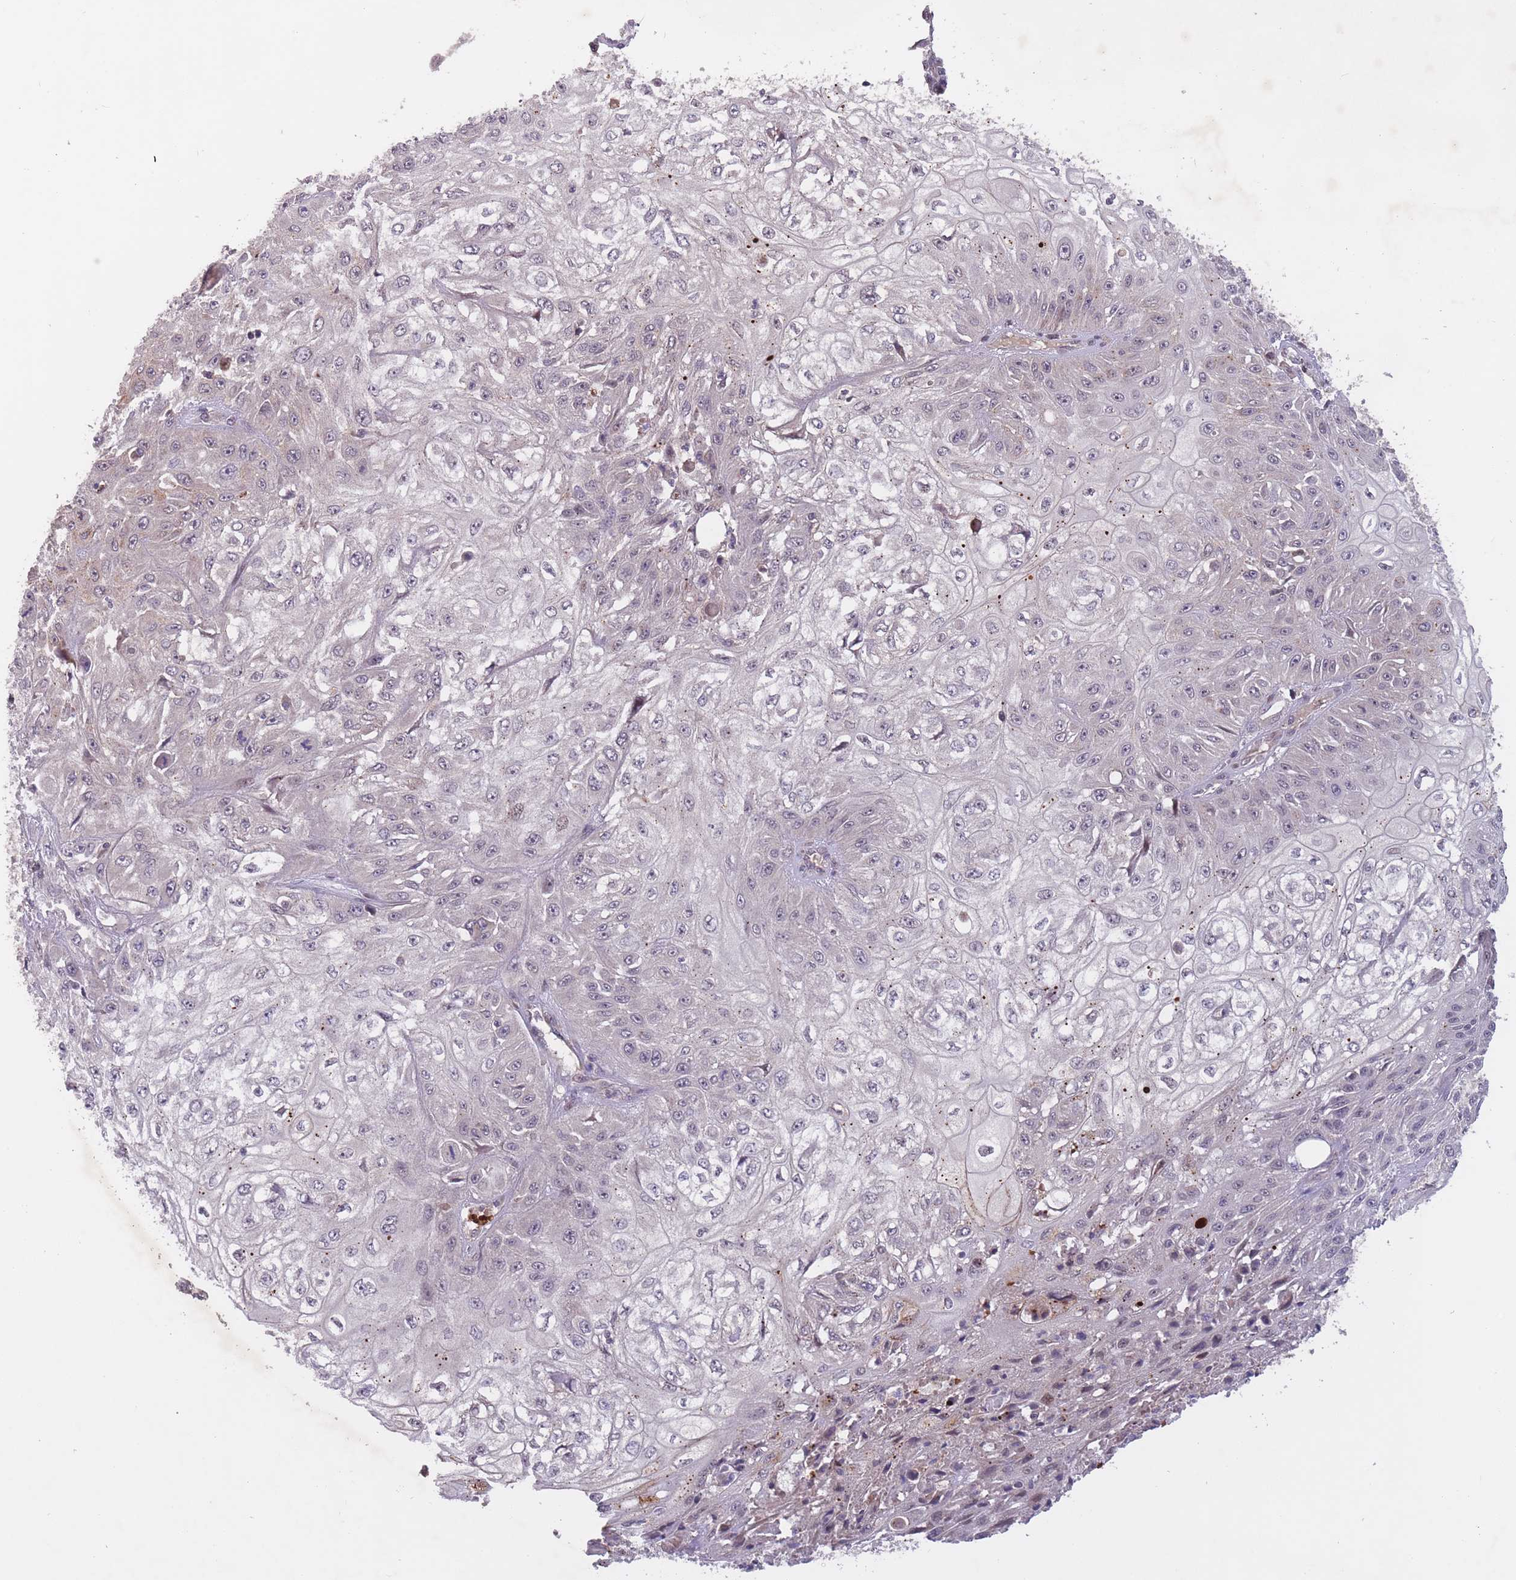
{"staining": {"intensity": "negative", "quantity": "none", "location": "none"}, "tissue": "skin cancer", "cell_type": "Tumor cells", "image_type": "cancer", "snomed": [{"axis": "morphology", "description": "Squamous cell carcinoma, NOS"}, {"axis": "morphology", "description": "Squamous cell carcinoma, metastatic, NOS"}, {"axis": "topography", "description": "Skin"}, {"axis": "topography", "description": "Lymph node"}], "caption": "Tumor cells show no significant staining in skin metastatic squamous cell carcinoma. (Brightfield microscopy of DAB (3,3'-diaminobenzidine) immunohistochemistry at high magnification).", "gene": "SECTM1", "patient": {"sex": "male", "age": 75}}